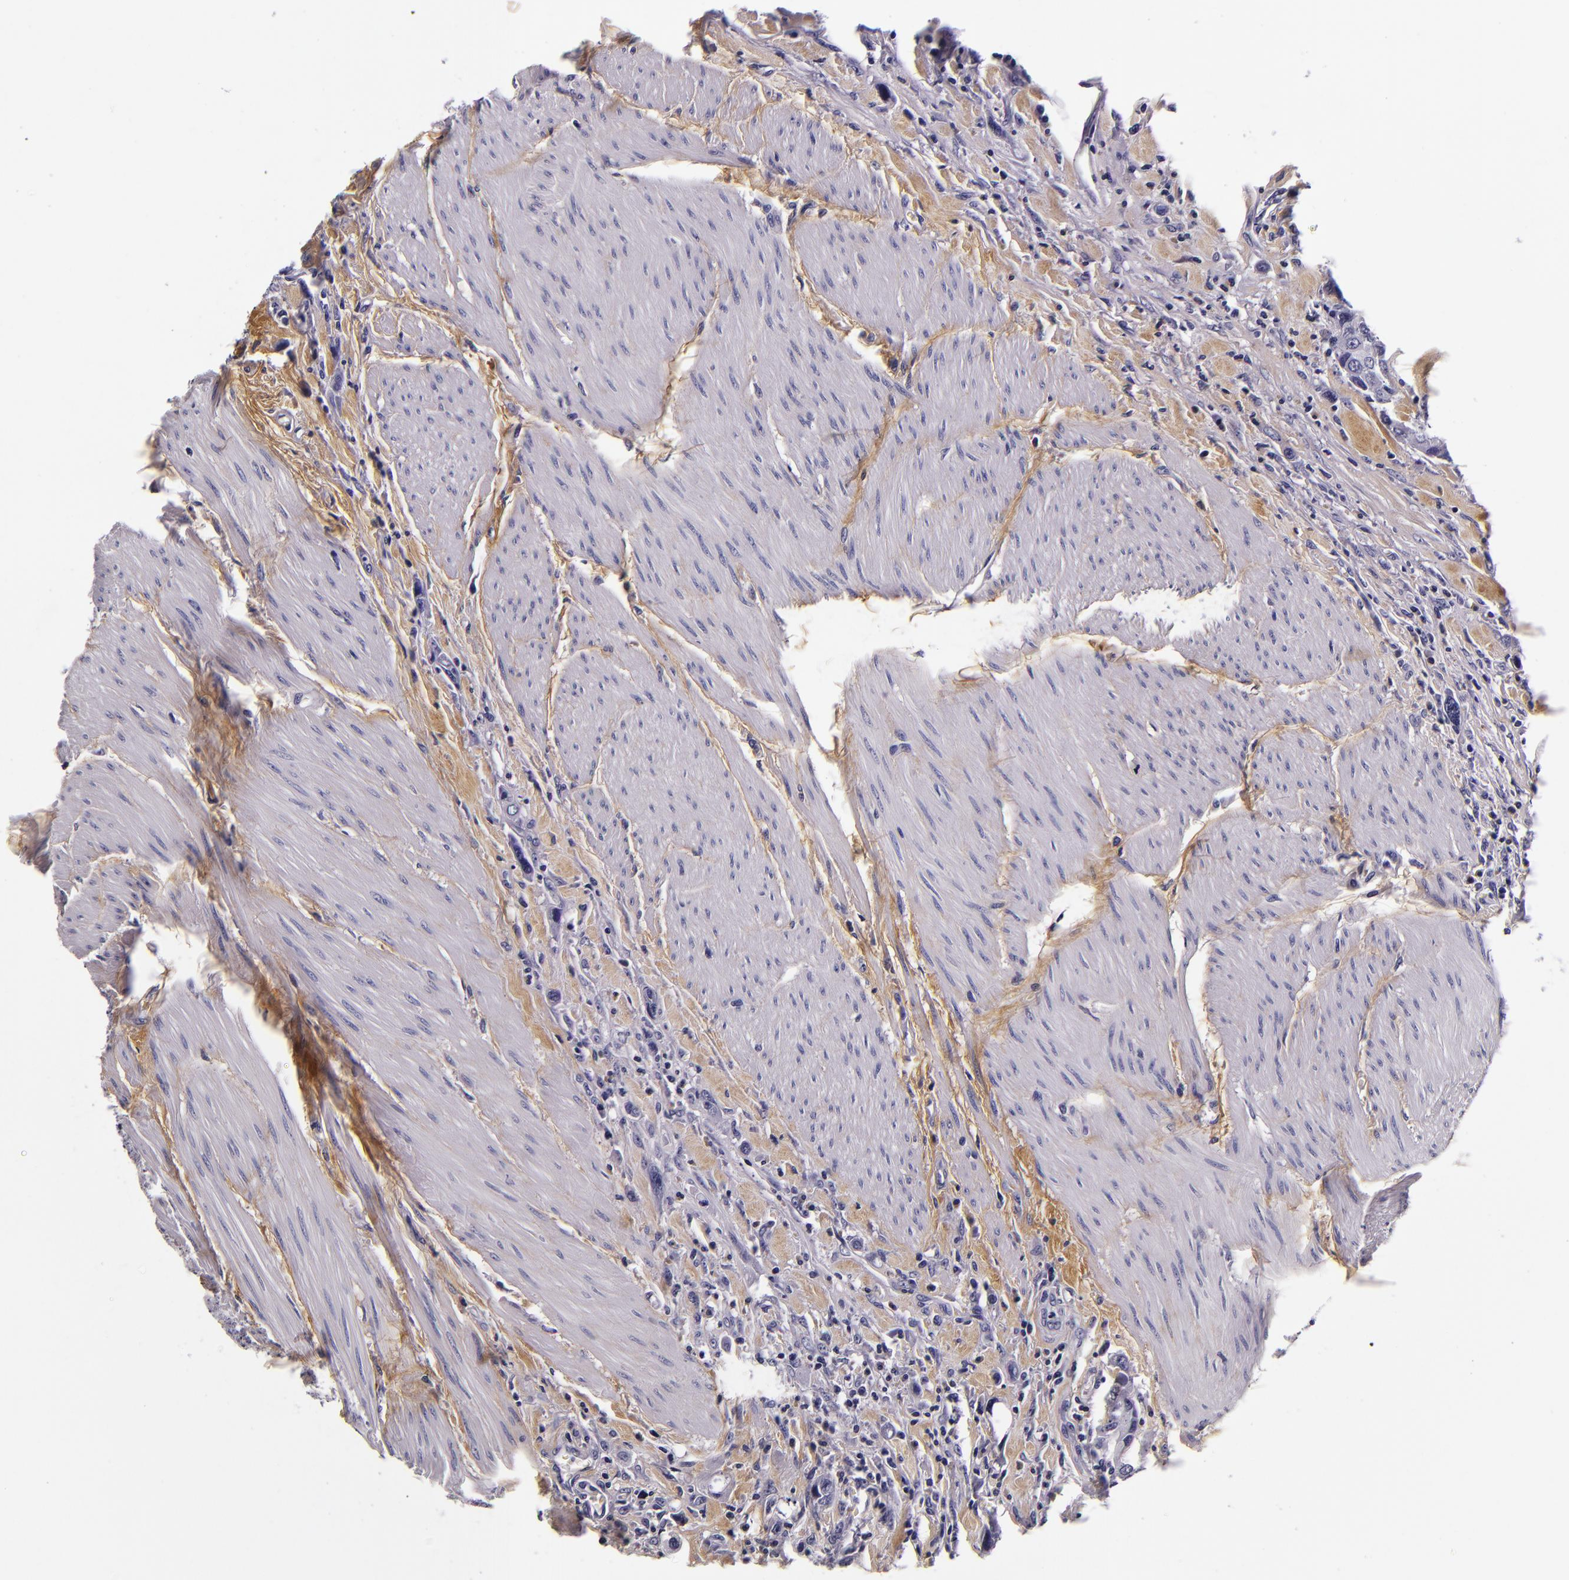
{"staining": {"intensity": "negative", "quantity": "none", "location": "none"}, "tissue": "urothelial cancer", "cell_type": "Tumor cells", "image_type": "cancer", "snomed": [{"axis": "morphology", "description": "Urothelial carcinoma, High grade"}, {"axis": "topography", "description": "Urinary bladder"}], "caption": "Immunohistochemistry (IHC) of human urothelial cancer exhibits no expression in tumor cells. The staining was performed using DAB to visualize the protein expression in brown, while the nuclei were stained in blue with hematoxylin (Magnification: 20x).", "gene": "FBN1", "patient": {"sex": "male", "age": 50}}